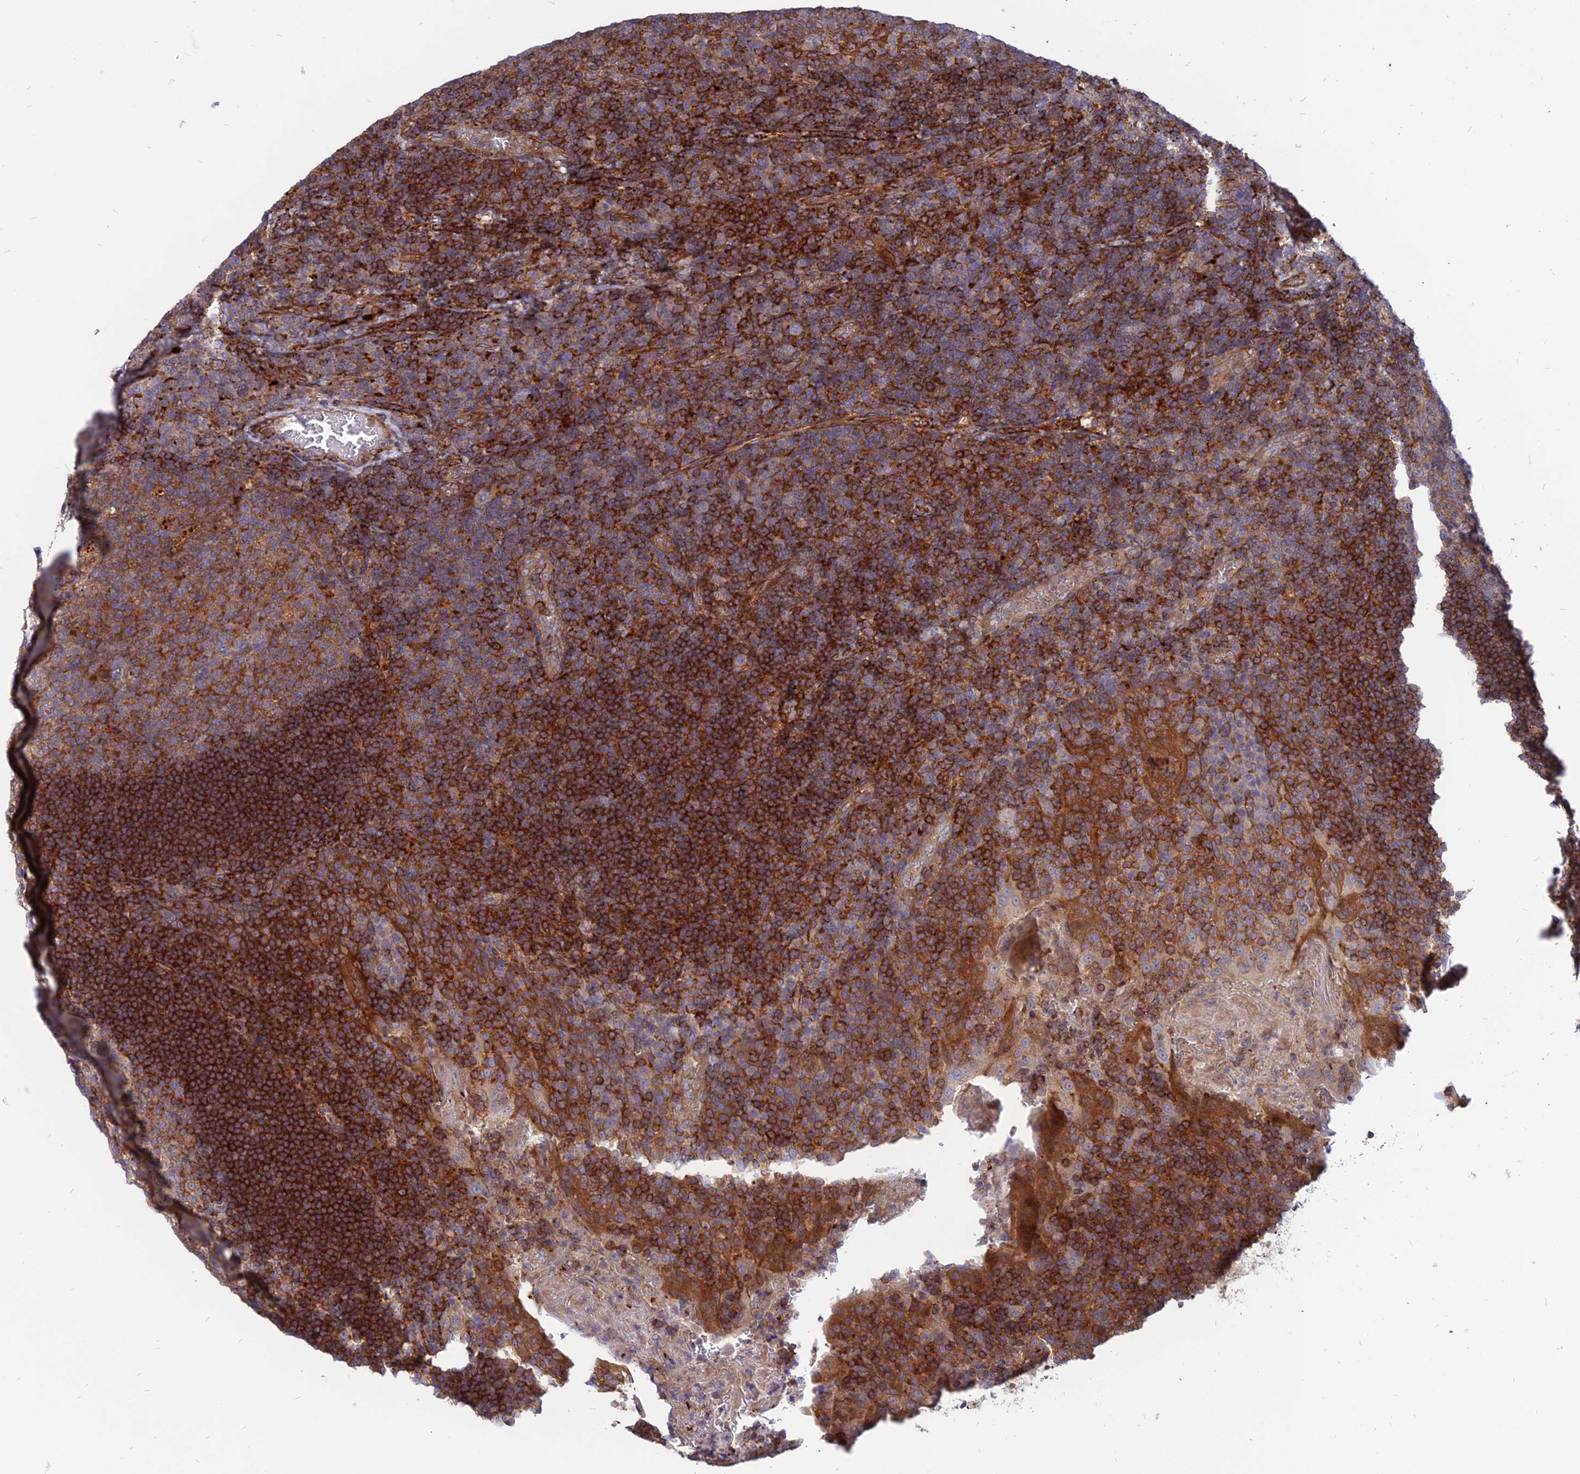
{"staining": {"intensity": "moderate", "quantity": ">75%", "location": "cytoplasmic/membranous"}, "tissue": "tonsil", "cell_type": "Germinal center cells", "image_type": "normal", "snomed": [{"axis": "morphology", "description": "Normal tissue, NOS"}, {"axis": "topography", "description": "Tonsil"}], "caption": "DAB immunohistochemical staining of benign tonsil shows moderate cytoplasmic/membranous protein expression in about >75% of germinal center cells.", "gene": "PHKA2", "patient": {"sex": "male", "age": 17}}